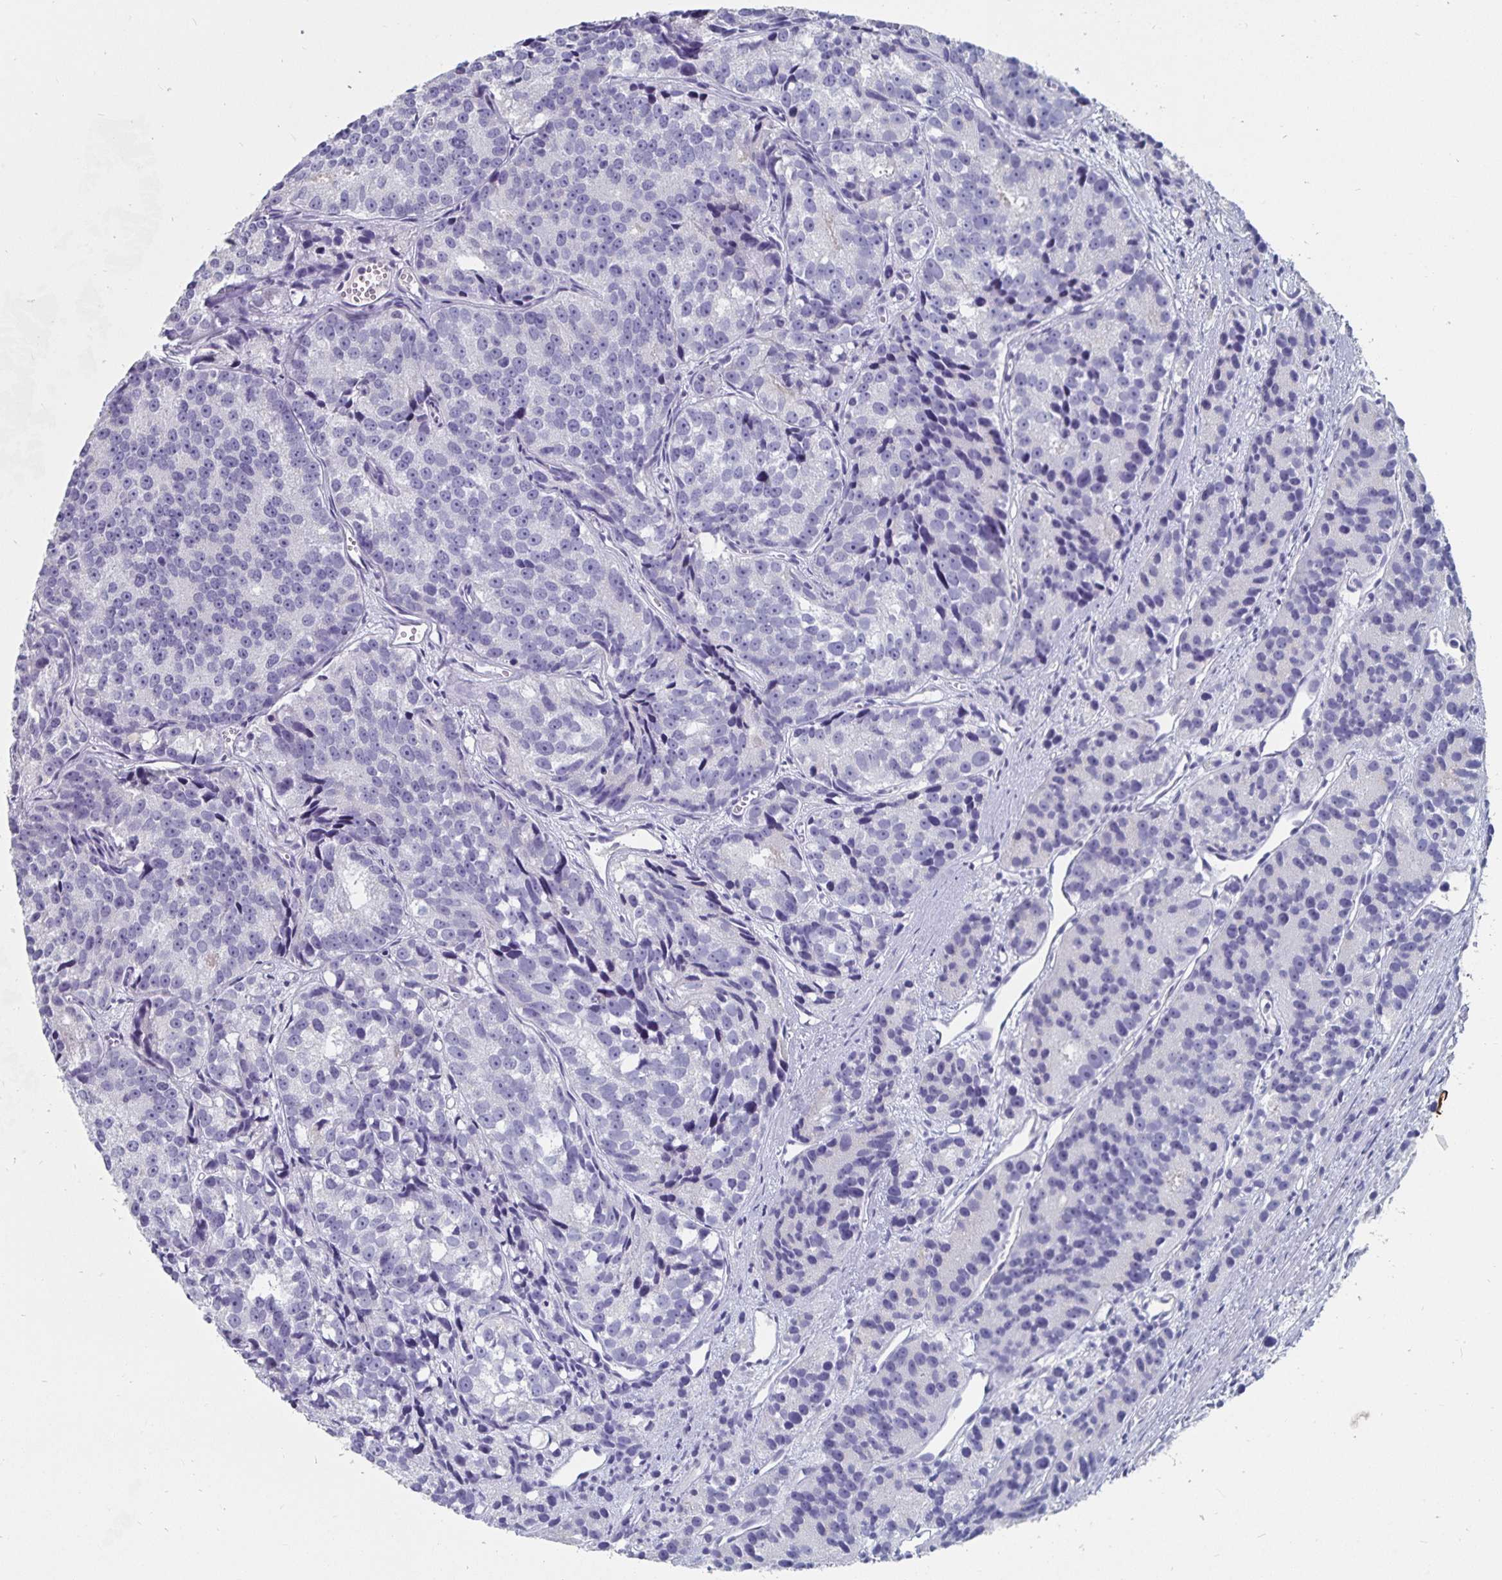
{"staining": {"intensity": "negative", "quantity": "none", "location": "none"}, "tissue": "prostate cancer", "cell_type": "Tumor cells", "image_type": "cancer", "snomed": [{"axis": "morphology", "description": "Adenocarcinoma, High grade"}, {"axis": "topography", "description": "Prostate"}], "caption": "Human prostate cancer (adenocarcinoma (high-grade)) stained for a protein using IHC reveals no staining in tumor cells.", "gene": "CFAP69", "patient": {"sex": "male", "age": 77}}